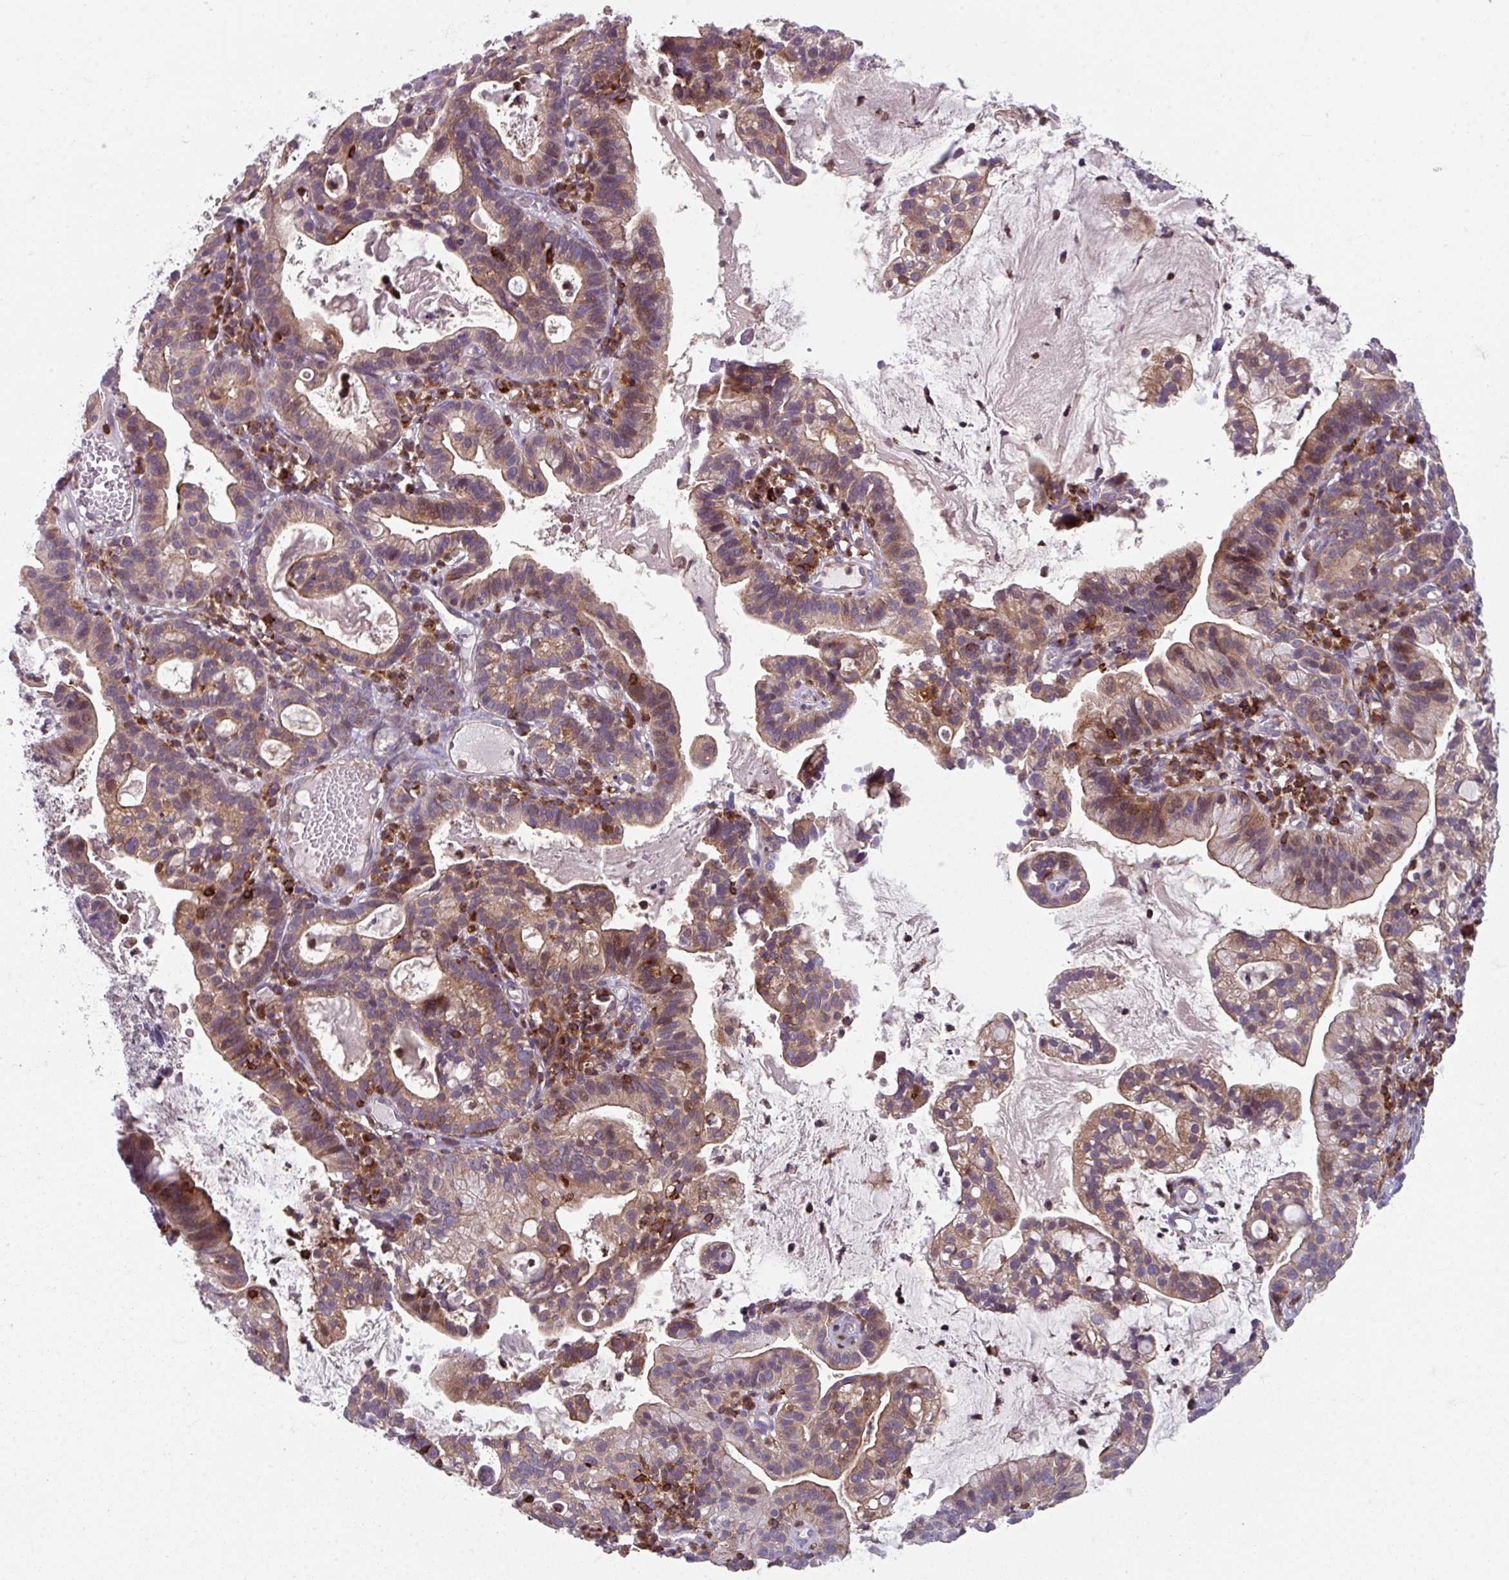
{"staining": {"intensity": "moderate", "quantity": "25%-75%", "location": "cytoplasmic/membranous"}, "tissue": "cervical cancer", "cell_type": "Tumor cells", "image_type": "cancer", "snomed": [{"axis": "morphology", "description": "Adenocarcinoma, NOS"}, {"axis": "topography", "description": "Cervix"}], "caption": "The immunohistochemical stain labels moderate cytoplasmic/membranous expression in tumor cells of adenocarcinoma (cervical) tissue.", "gene": "NEDD9", "patient": {"sex": "female", "age": 41}}